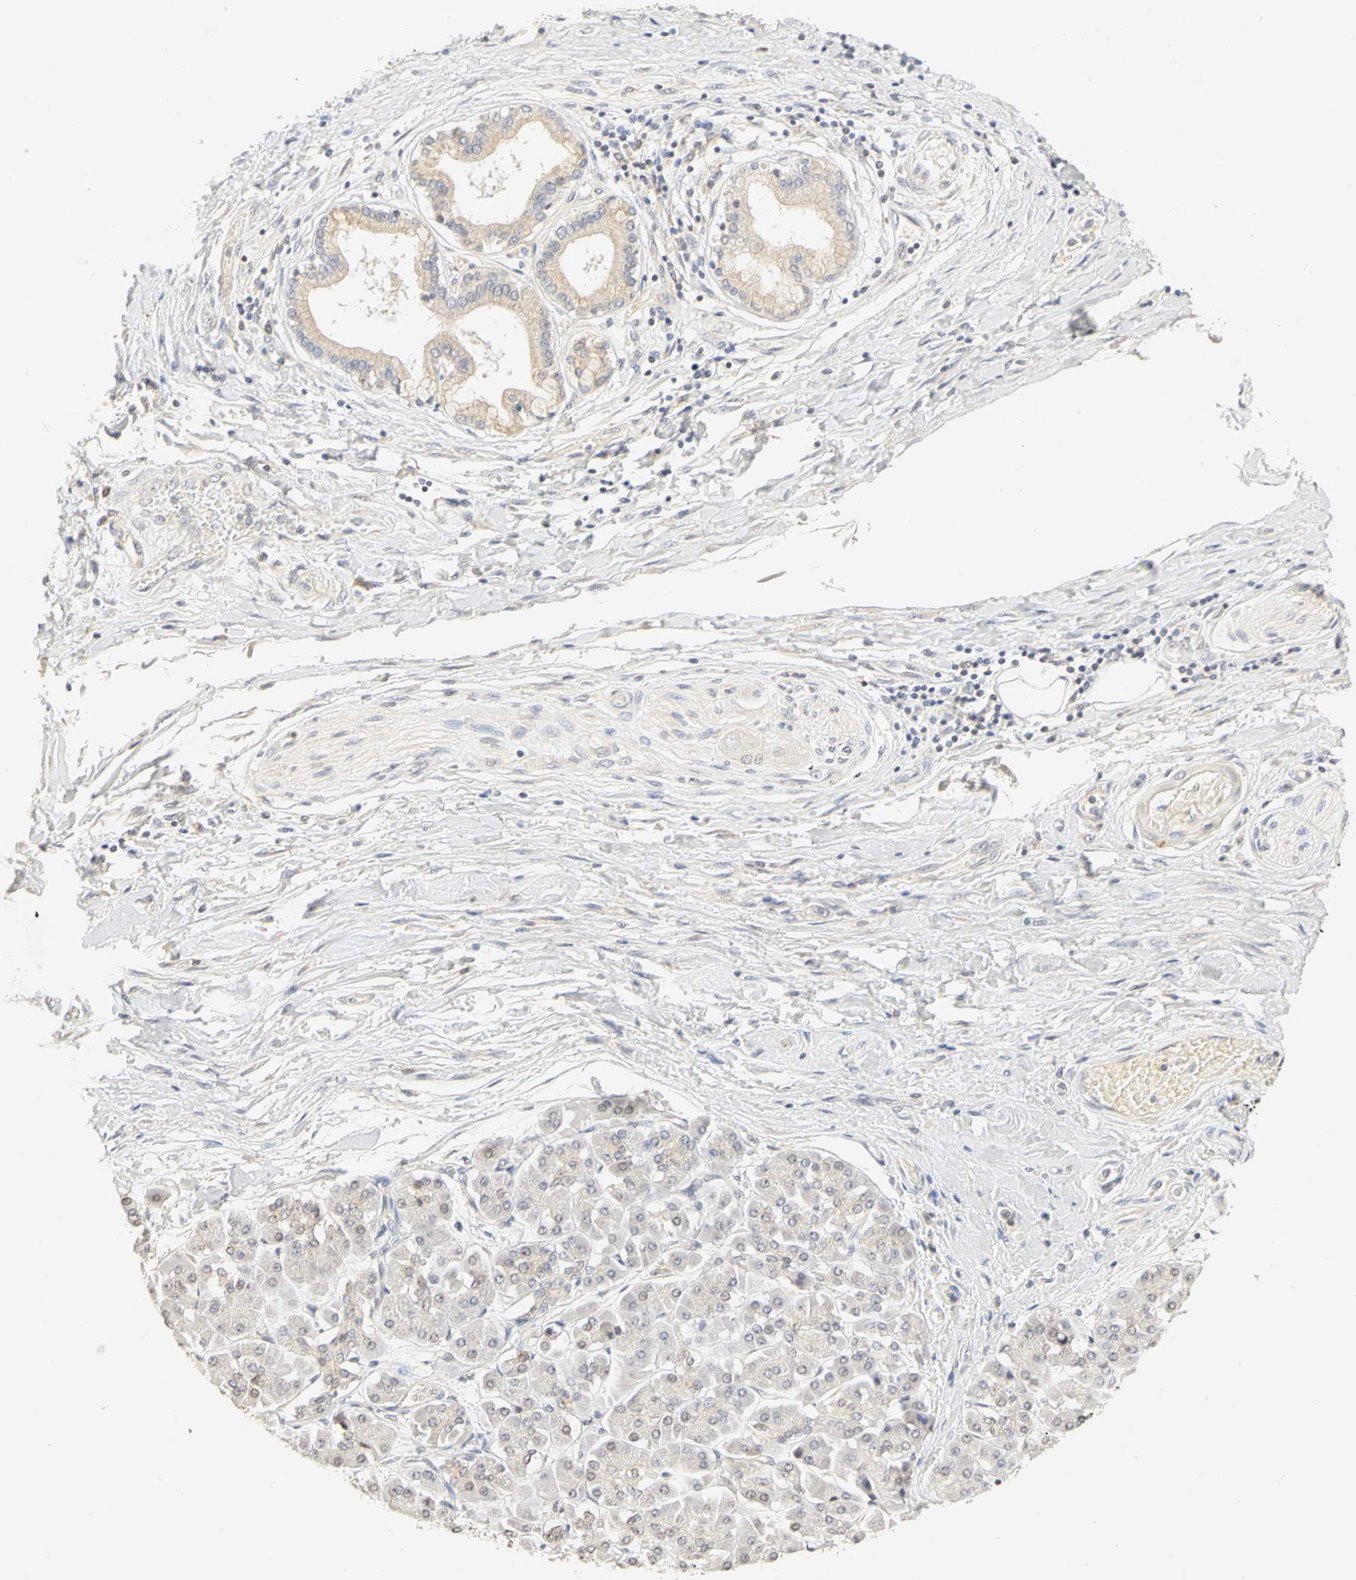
{"staining": {"intensity": "weak", "quantity": ">75%", "location": "cytoplasmic/membranous"}, "tissue": "pancreatic cancer", "cell_type": "Tumor cells", "image_type": "cancer", "snomed": [{"axis": "morphology", "description": "Adenocarcinoma, NOS"}, {"axis": "topography", "description": "Pancreas"}], "caption": "This image reveals immunohistochemistry (IHC) staining of human pancreatic adenocarcinoma, with low weak cytoplasmic/membranous staining in approximately >75% of tumor cells.", "gene": "GNRH2", "patient": {"sex": "male", "age": 46}}